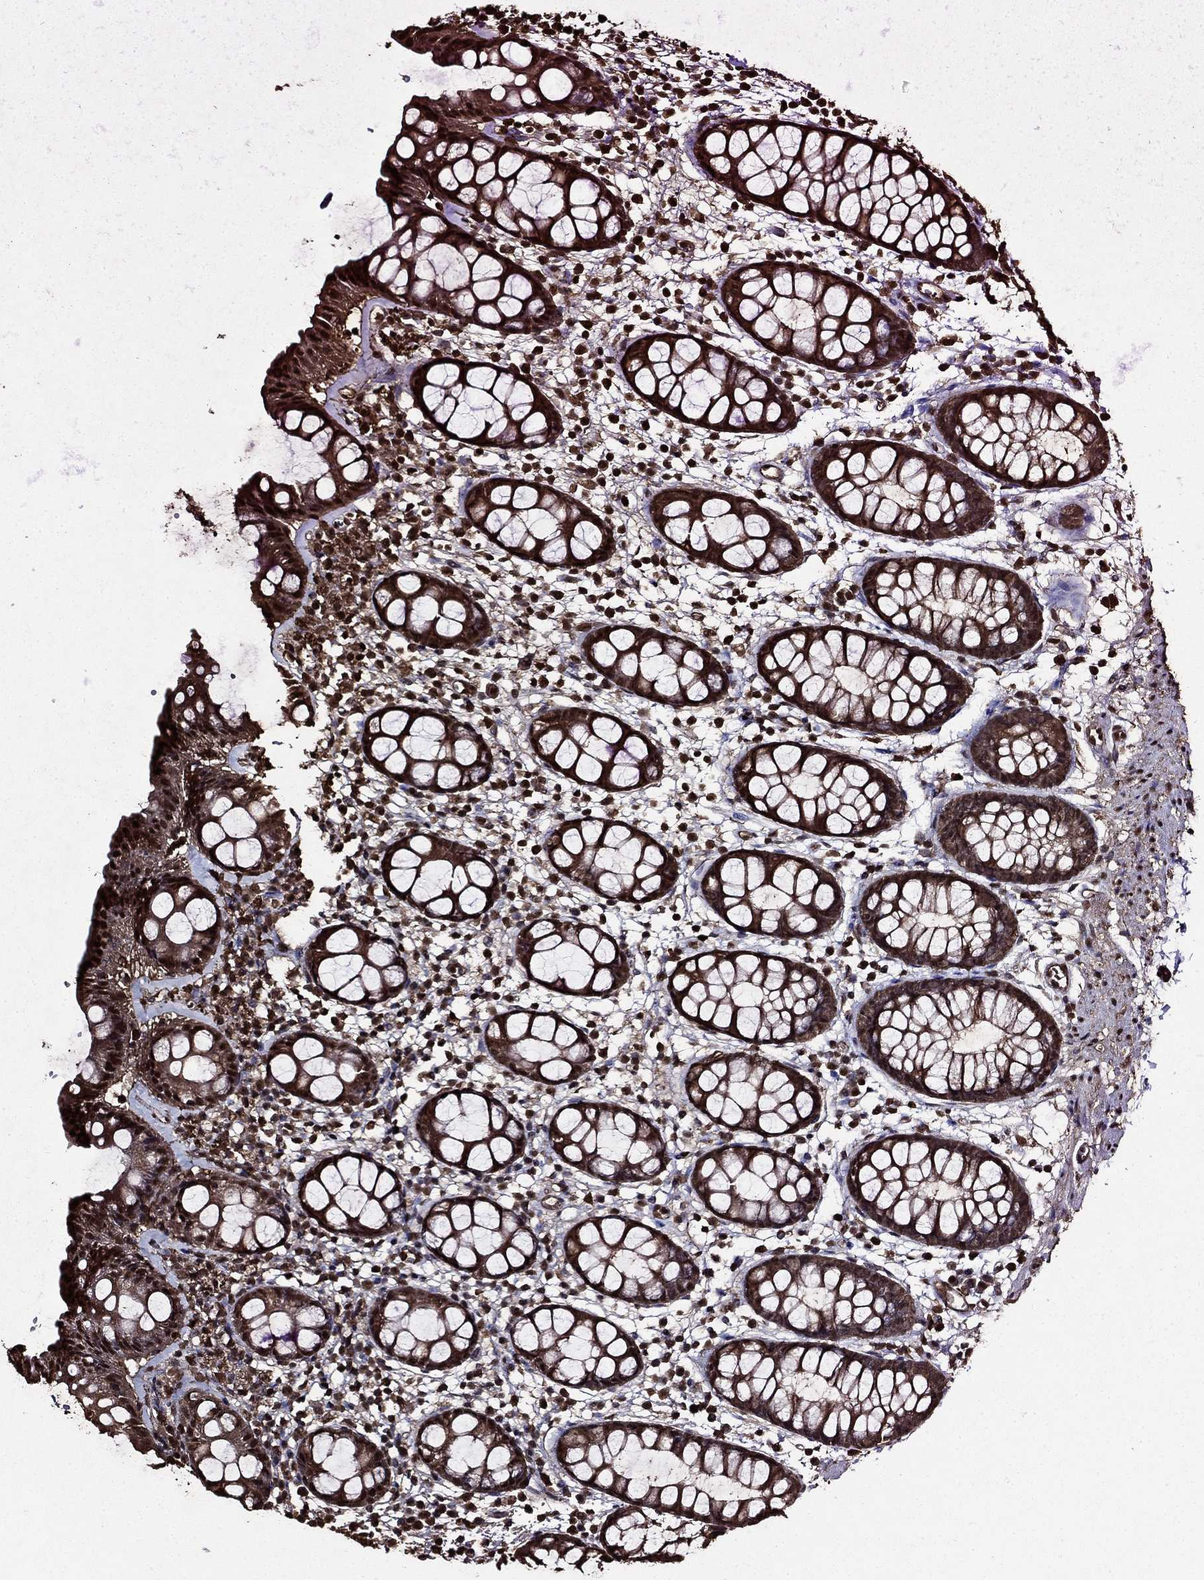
{"staining": {"intensity": "strong", "quantity": ">75%", "location": "cytoplasmic/membranous"}, "tissue": "rectum", "cell_type": "Glandular cells", "image_type": "normal", "snomed": [{"axis": "morphology", "description": "Normal tissue, NOS"}, {"axis": "topography", "description": "Rectum"}], "caption": "Immunohistochemistry of normal human rectum shows high levels of strong cytoplasmic/membranous staining in about >75% of glandular cells.", "gene": "GAPDH", "patient": {"sex": "male", "age": 57}}